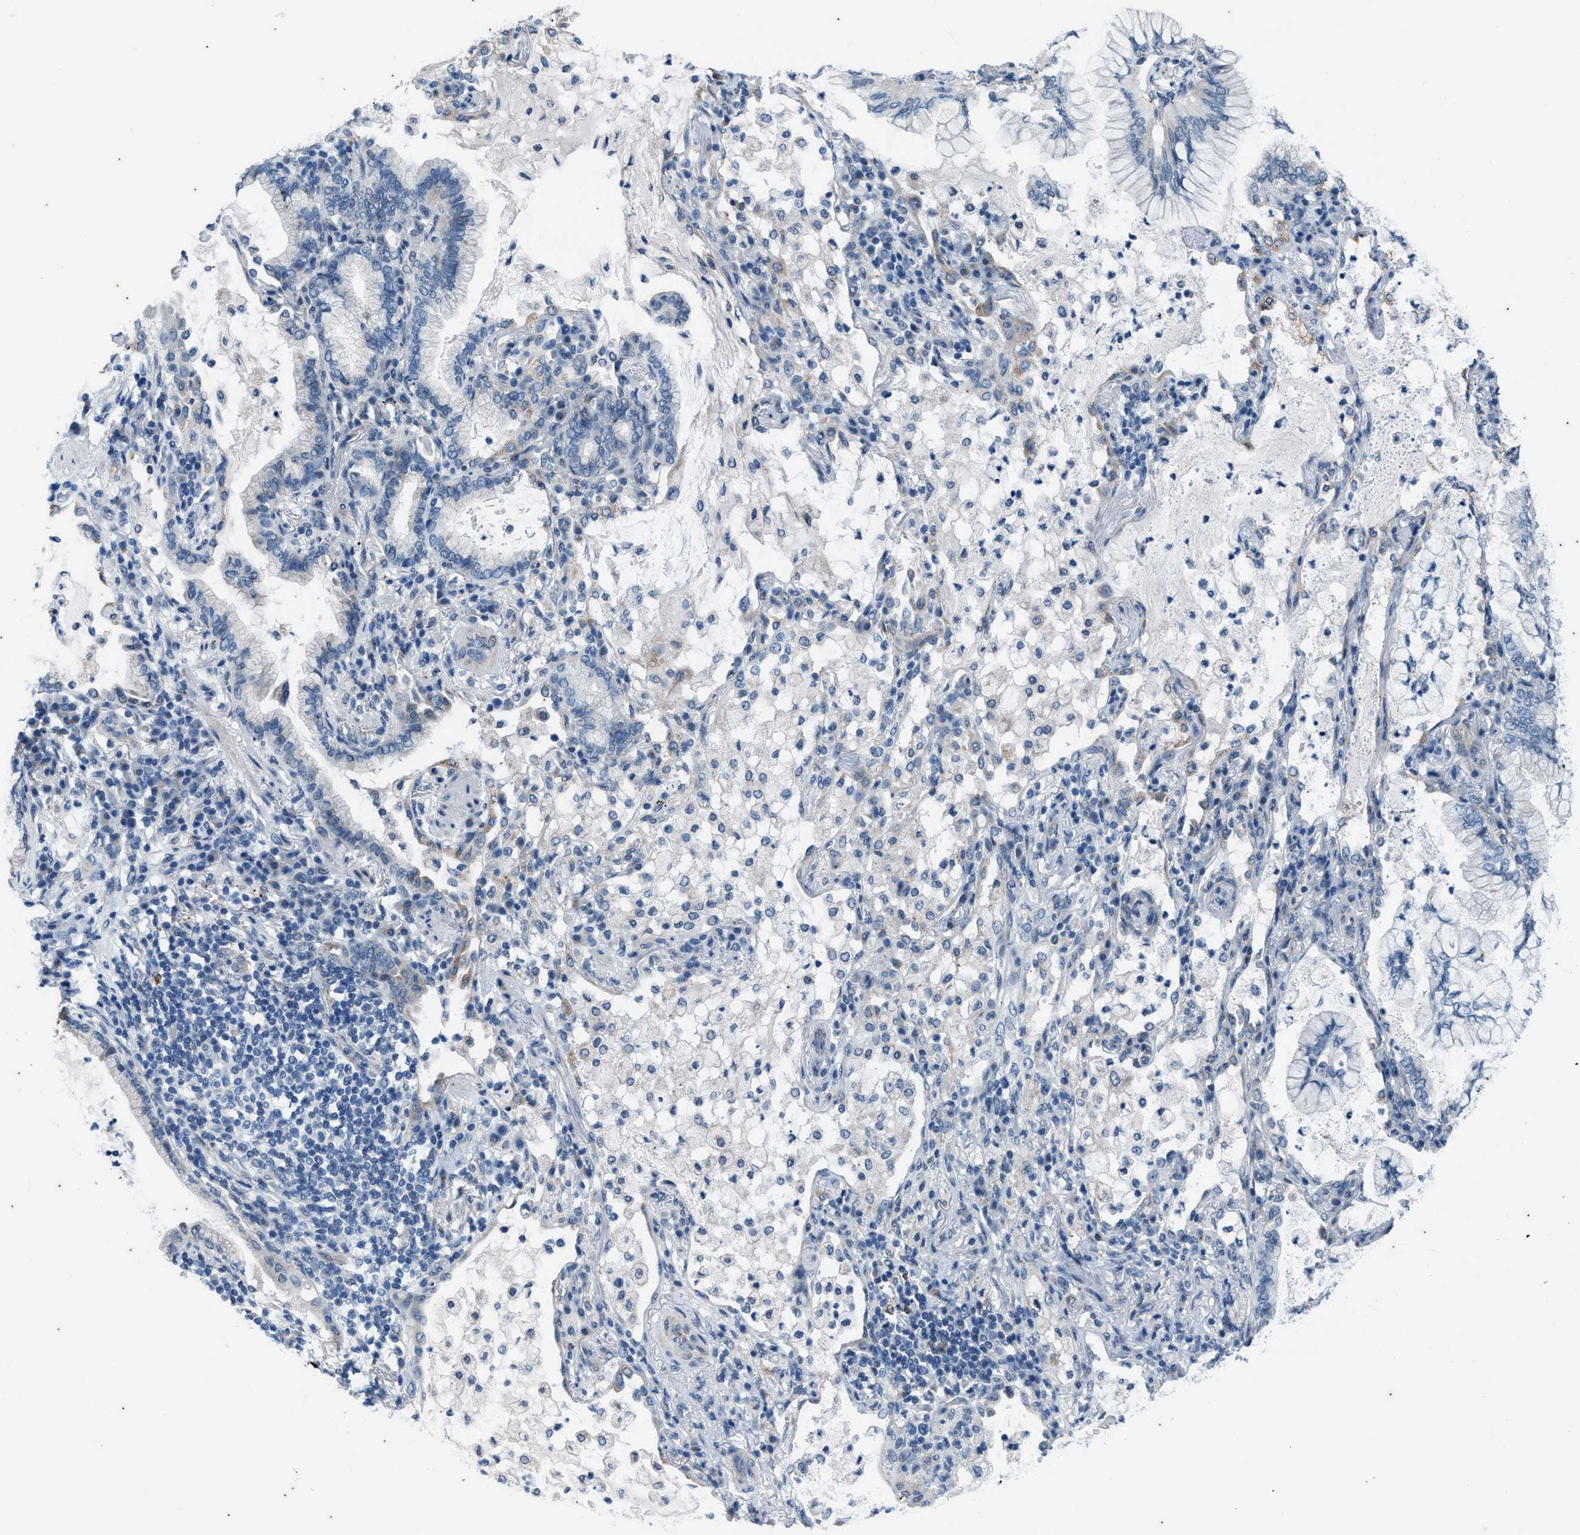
{"staining": {"intensity": "negative", "quantity": "none", "location": "none"}, "tissue": "lung cancer", "cell_type": "Tumor cells", "image_type": "cancer", "snomed": [{"axis": "morphology", "description": "Adenocarcinoma, NOS"}, {"axis": "topography", "description": "Lung"}], "caption": "Immunohistochemistry (IHC) of lung cancer exhibits no expression in tumor cells. (Stains: DAB IHC with hematoxylin counter stain, Microscopy: brightfield microscopy at high magnification).", "gene": "KIF24", "patient": {"sex": "female", "age": 70}}